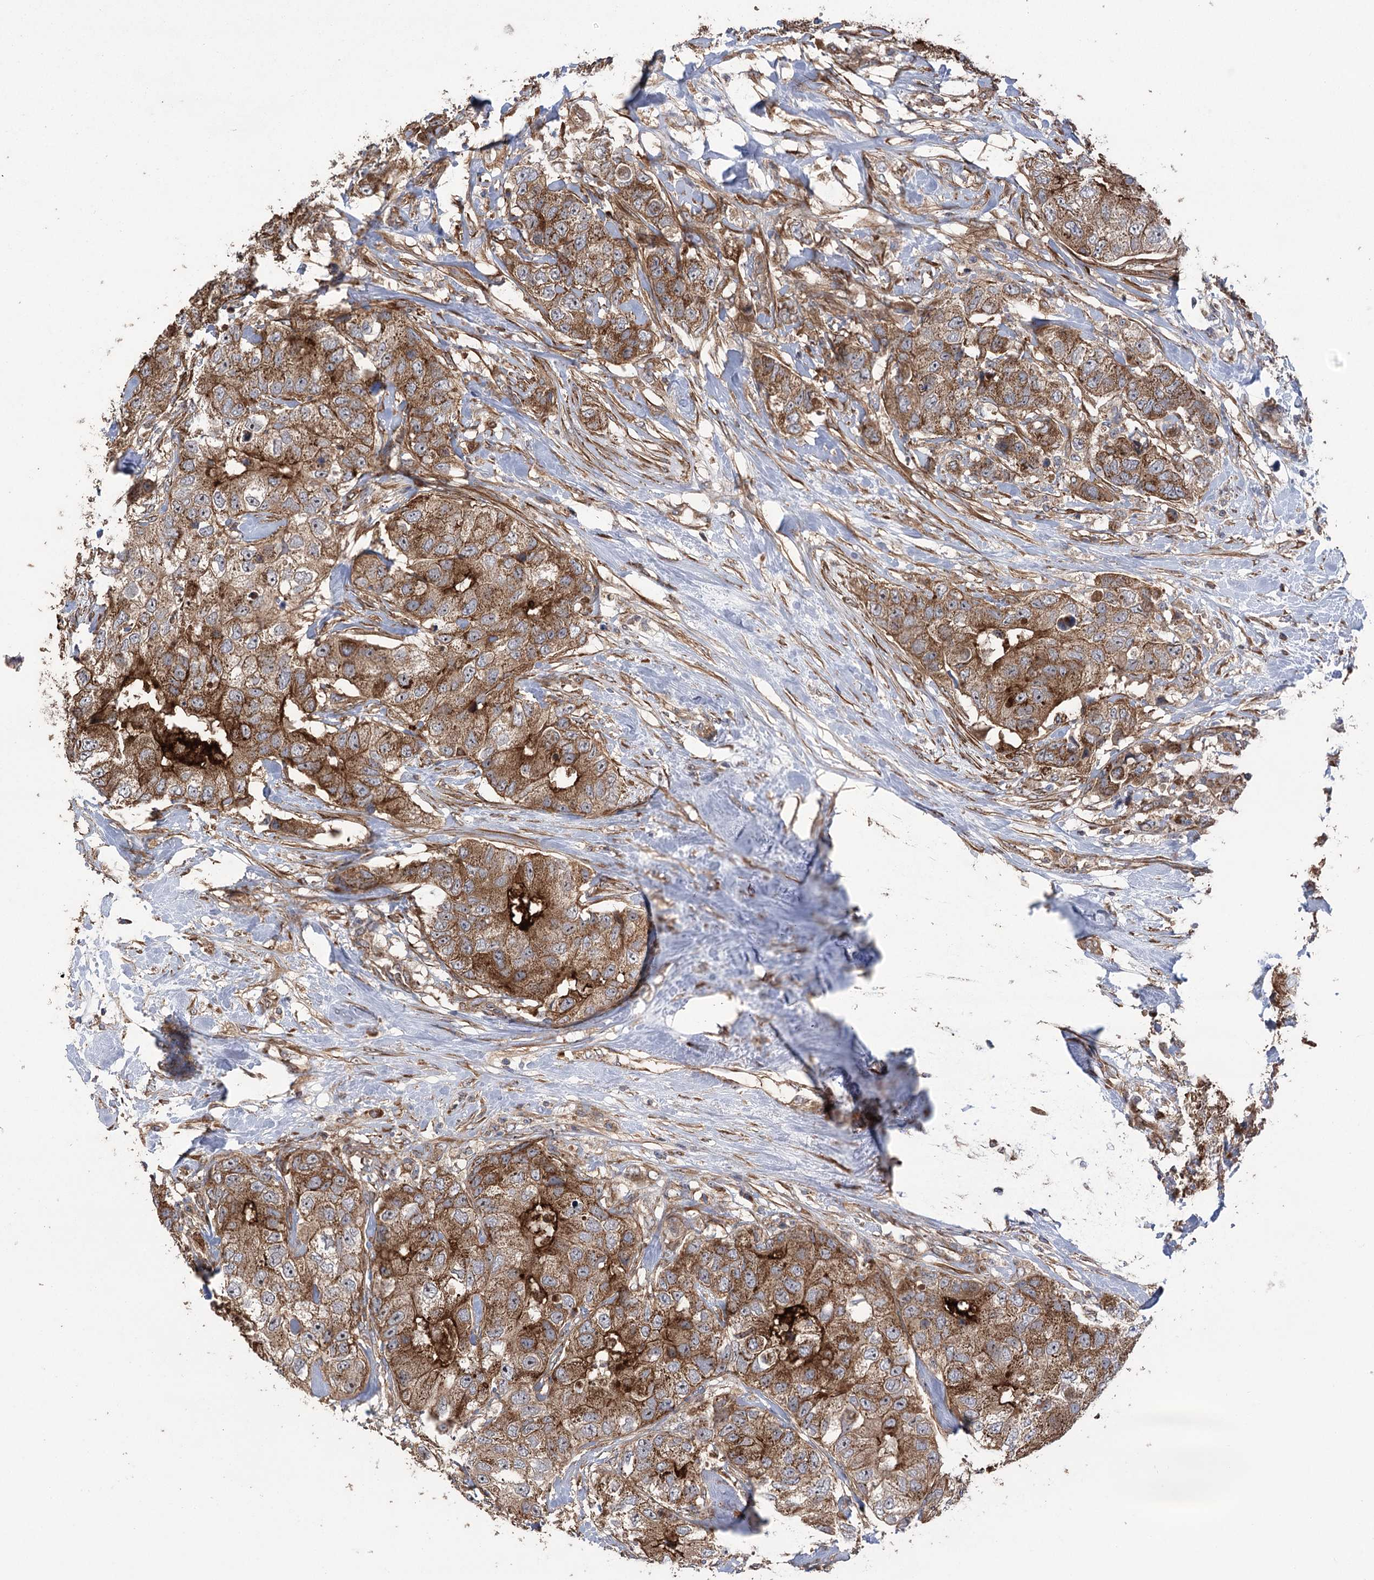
{"staining": {"intensity": "strong", "quantity": ">75%", "location": "cytoplasmic/membranous"}, "tissue": "breast cancer", "cell_type": "Tumor cells", "image_type": "cancer", "snomed": [{"axis": "morphology", "description": "Duct carcinoma"}, {"axis": "topography", "description": "Breast"}], "caption": "Protein expression analysis of human breast infiltrating ductal carcinoma reveals strong cytoplasmic/membranous positivity in about >75% of tumor cells.", "gene": "RWDD4", "patient": {"sex": "female", "age": 62}}